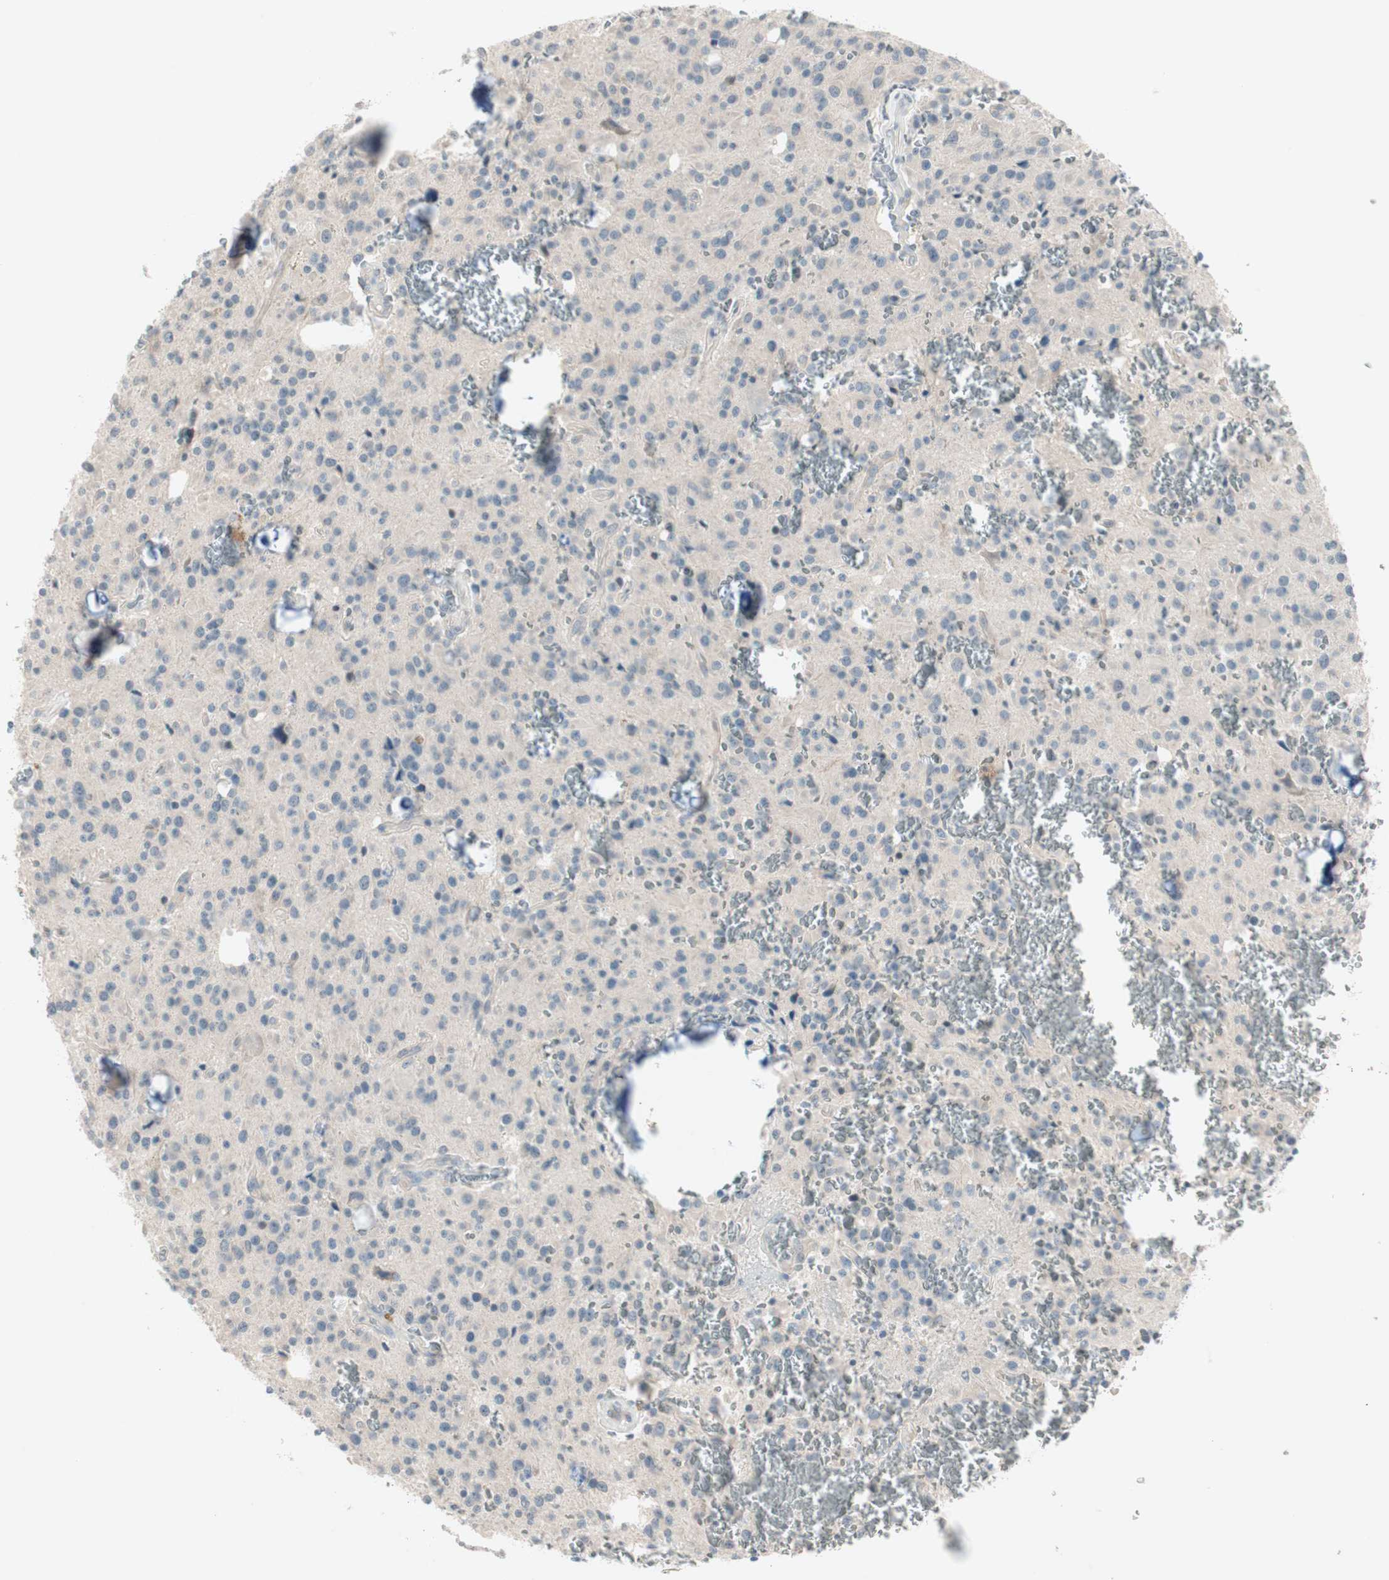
{"staining": {"intensity": "negative", "quantity": "none", "location": "none"}, "tissue": "glioma", "cell_type": "Tumor cells", "image_type": "cancer", "snomed": [{"axis": "morphology", "description": "Glioma, malignant, Low grade"}, {"axis": "topography", "description": "Brain"}], "caption": "Immunohistochemical staining of low-grade glioma (malignant) exhibits no significant positivity in tumor cells.", "gene": "ITGB4", "patient": {"sex": "male", "age": 58}}